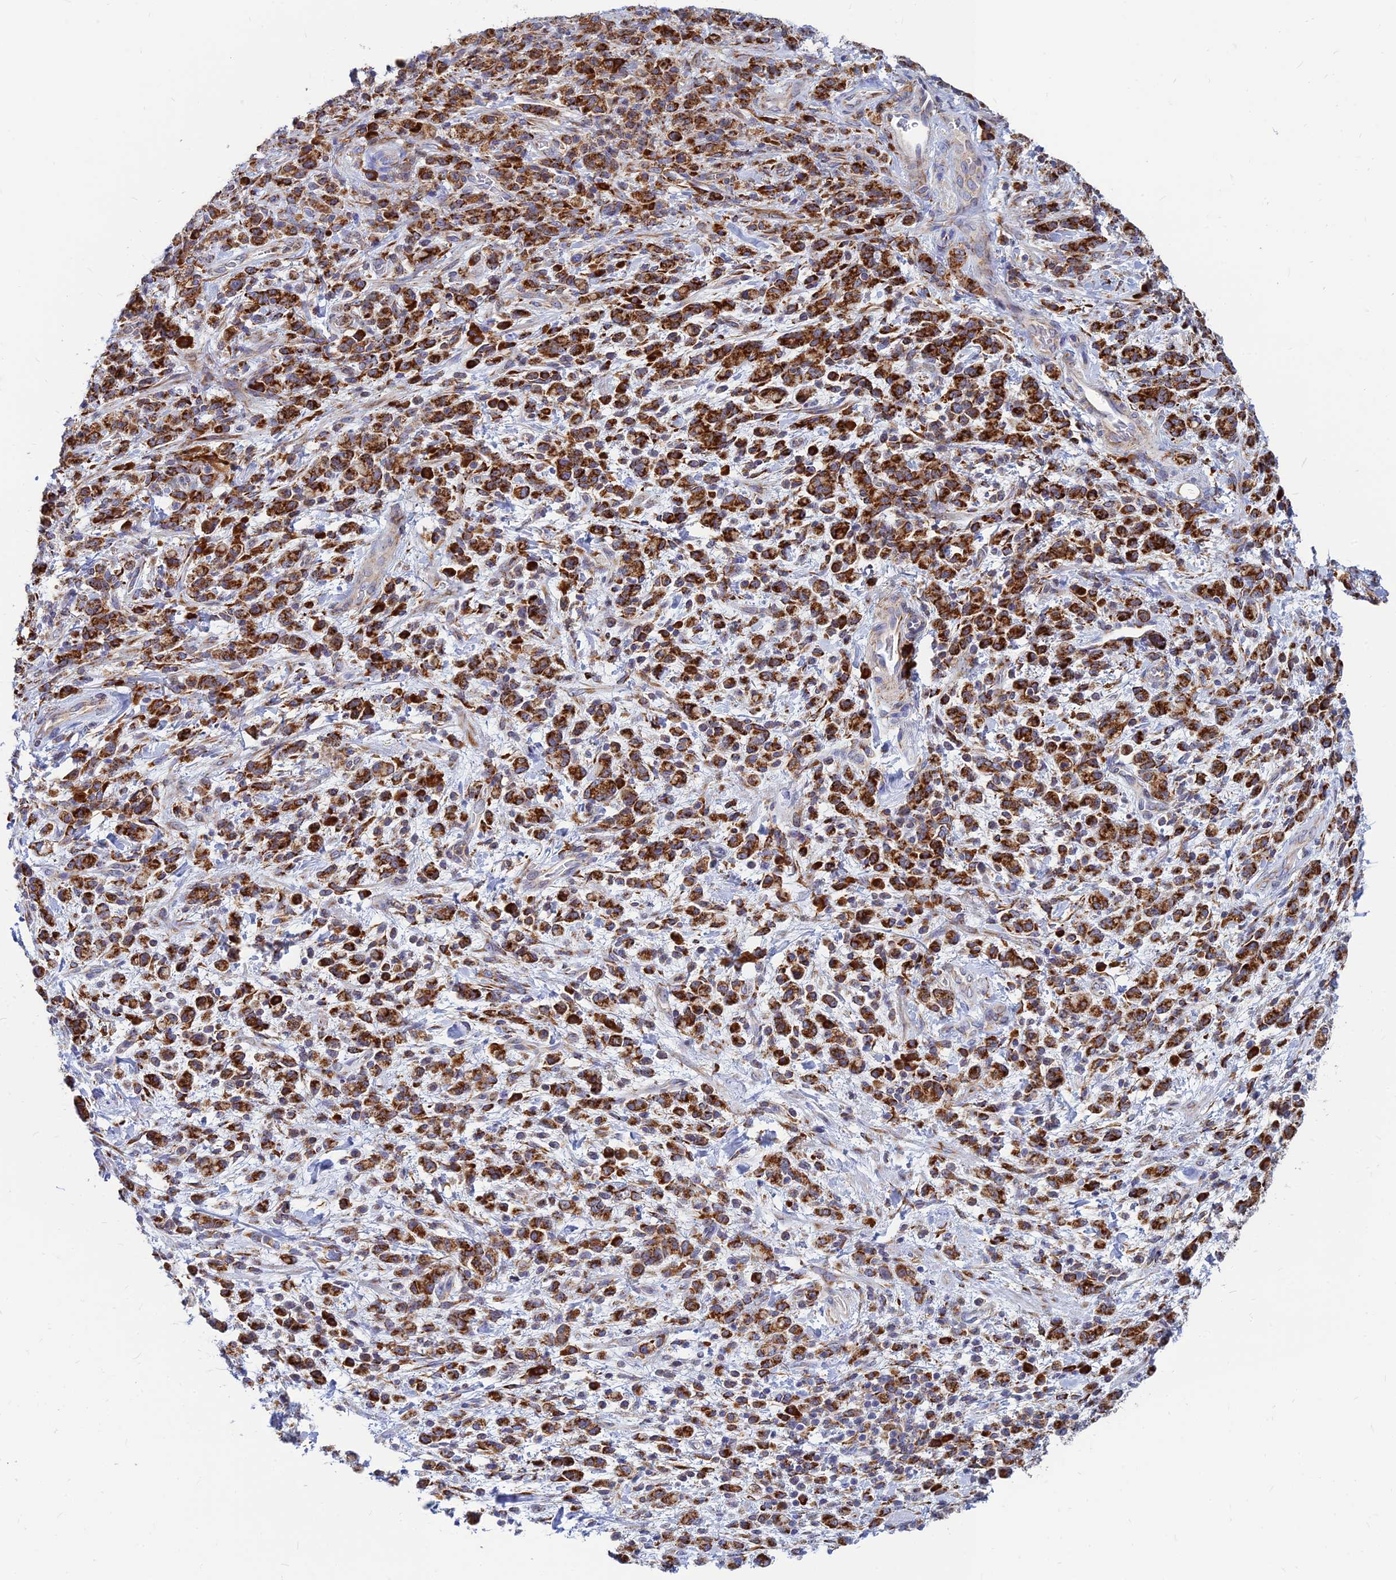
{"staining": {"intensity": "strong", "quantity": ">75%", "location": "cytoplasmic/membranous"}, "tissue": "stomach cancer", "cell_type": "Tumor cells", "image_type": "cancer", "snomed": [{"axis": "morphology", "description": "Adenocarcinoma, NOS"}, {"axis": "topography", "description": "Stomach"}], "caption": "Protein staining reveals strong cytoplasmic/membranous expression in approximately >75% of tumor cells in adenocarcinoma (stomach).", "gene": "CCT6B", "patient": {"sex": "male", "age": 77}}